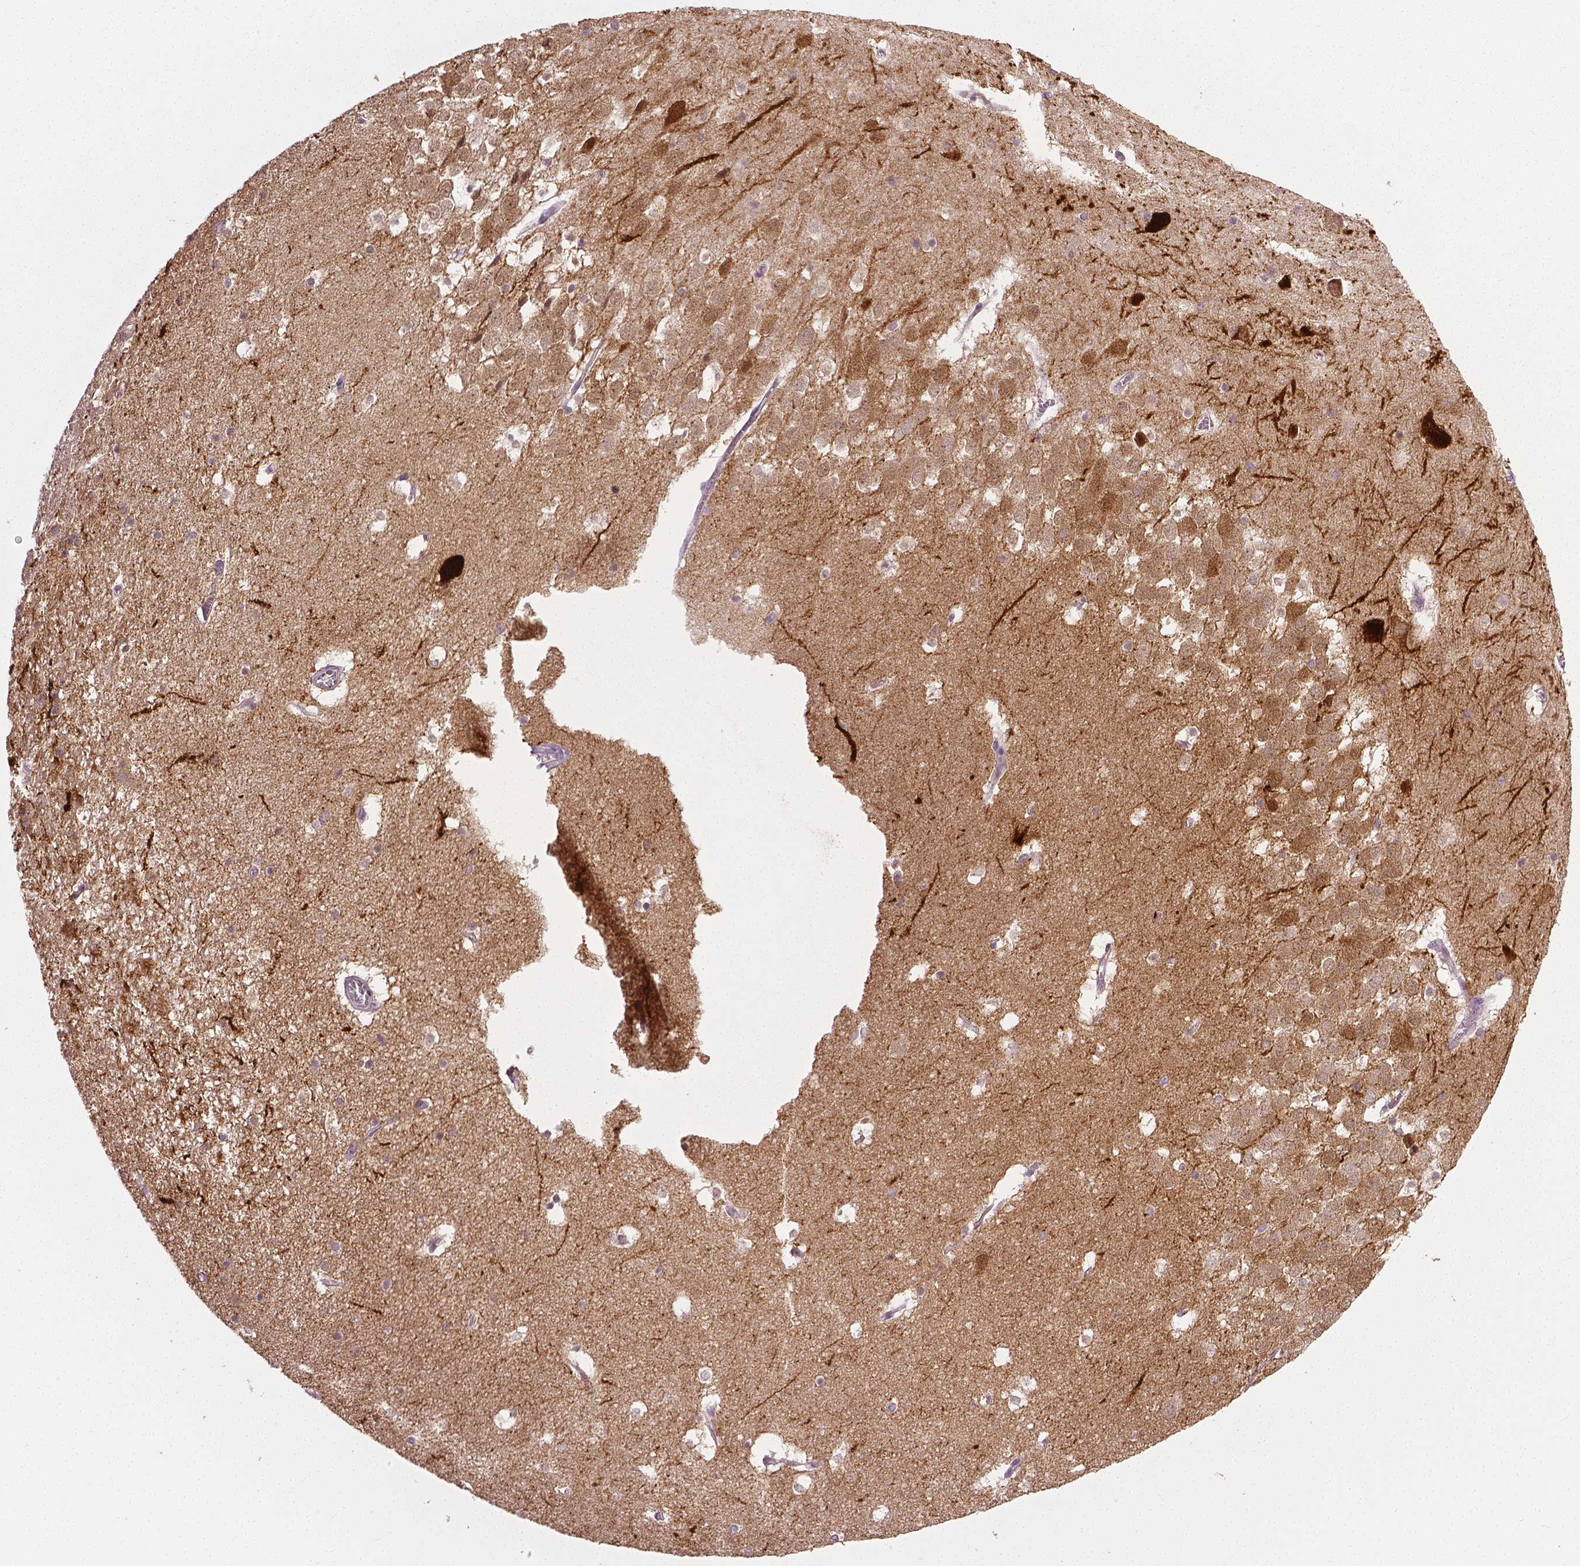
{"staining": {"intensity": "moderate", "quantity": ">75%", "location": "cytoplasmic/membranous,nuclear"}, "tissue": "hippocampus", "cell_type": "Glial cells", "image_type": "normal", "snomed": [{"axis": "morphology", "description": "Normal tissue, NOS"}, {"axis": "topography", "description": "Hippocampus"}], "caption": "A brown stain highlights moderate cytoplasmic/membranous,nuclear expression of a protein in glial cells of benign human hippocampus. The staining was performed using DAB, with brown indicating positive protein expression. Nuclei are stained blue with hematoxylin.", "gene": "NECAB1", "patient": {"sex": "male", "age": 45}}